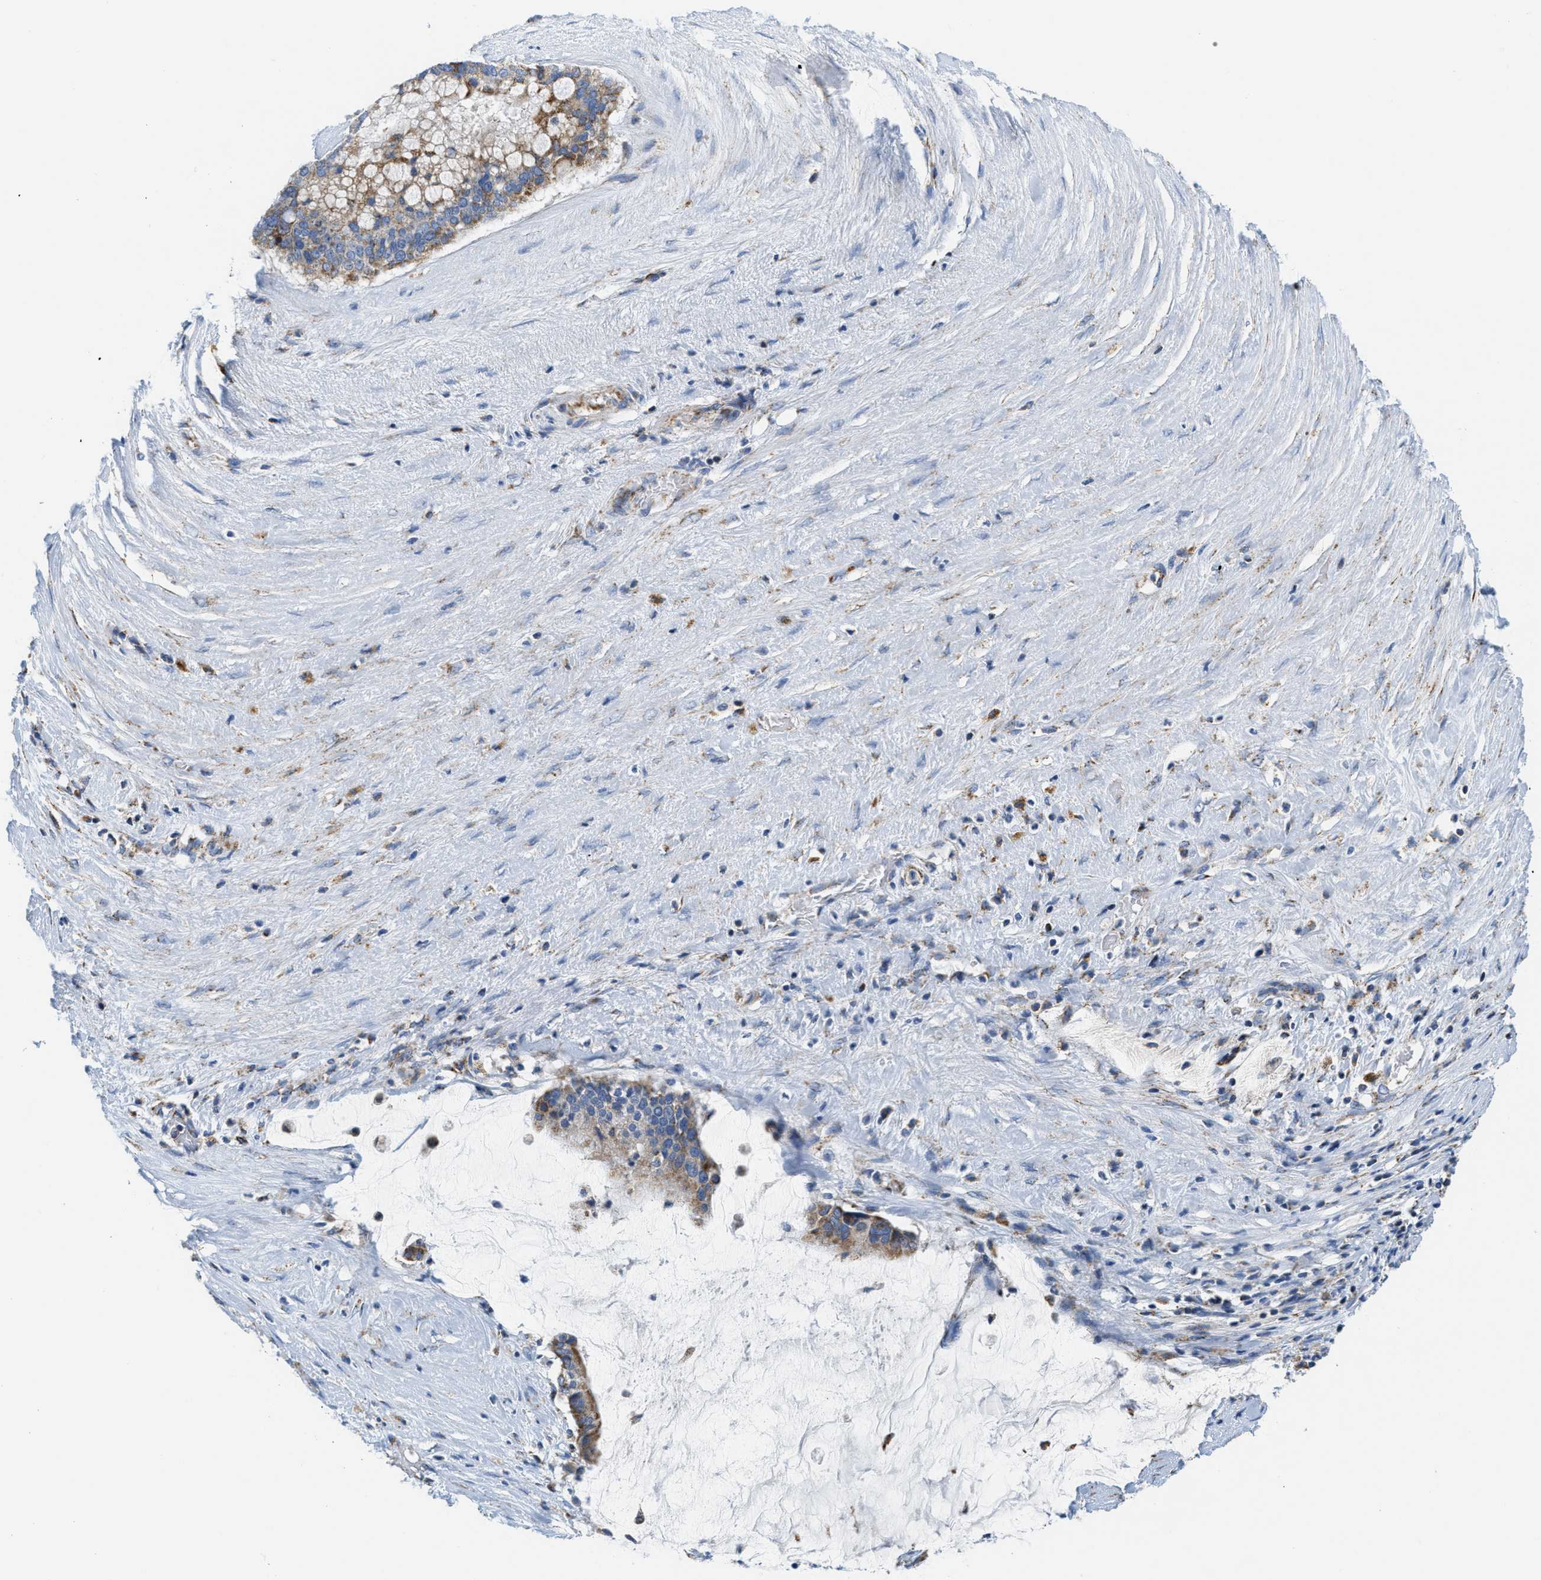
{"staining": {"intensity": "moderate", "quantity": "25%-75%", "location": "cytoplasmic/membranous"}, "tissue": "pancreatic cancer", "cell_type": "Tumor cells", "image_type": "cancer", "snomed": [{"axis": "morphology", "description": "Adenocarcinoma, NOS"}, {"axis": "topography", "description": "Pancreas"}], "caption": "The histopathology image displays a brown stain indicating the presence of a protein in the cytoplasmic/membranous of tumor cells in pancreatic adenocarcinoma.", "gene": "KCNJ5", "patient": {"sex": "male", "age": 41}}